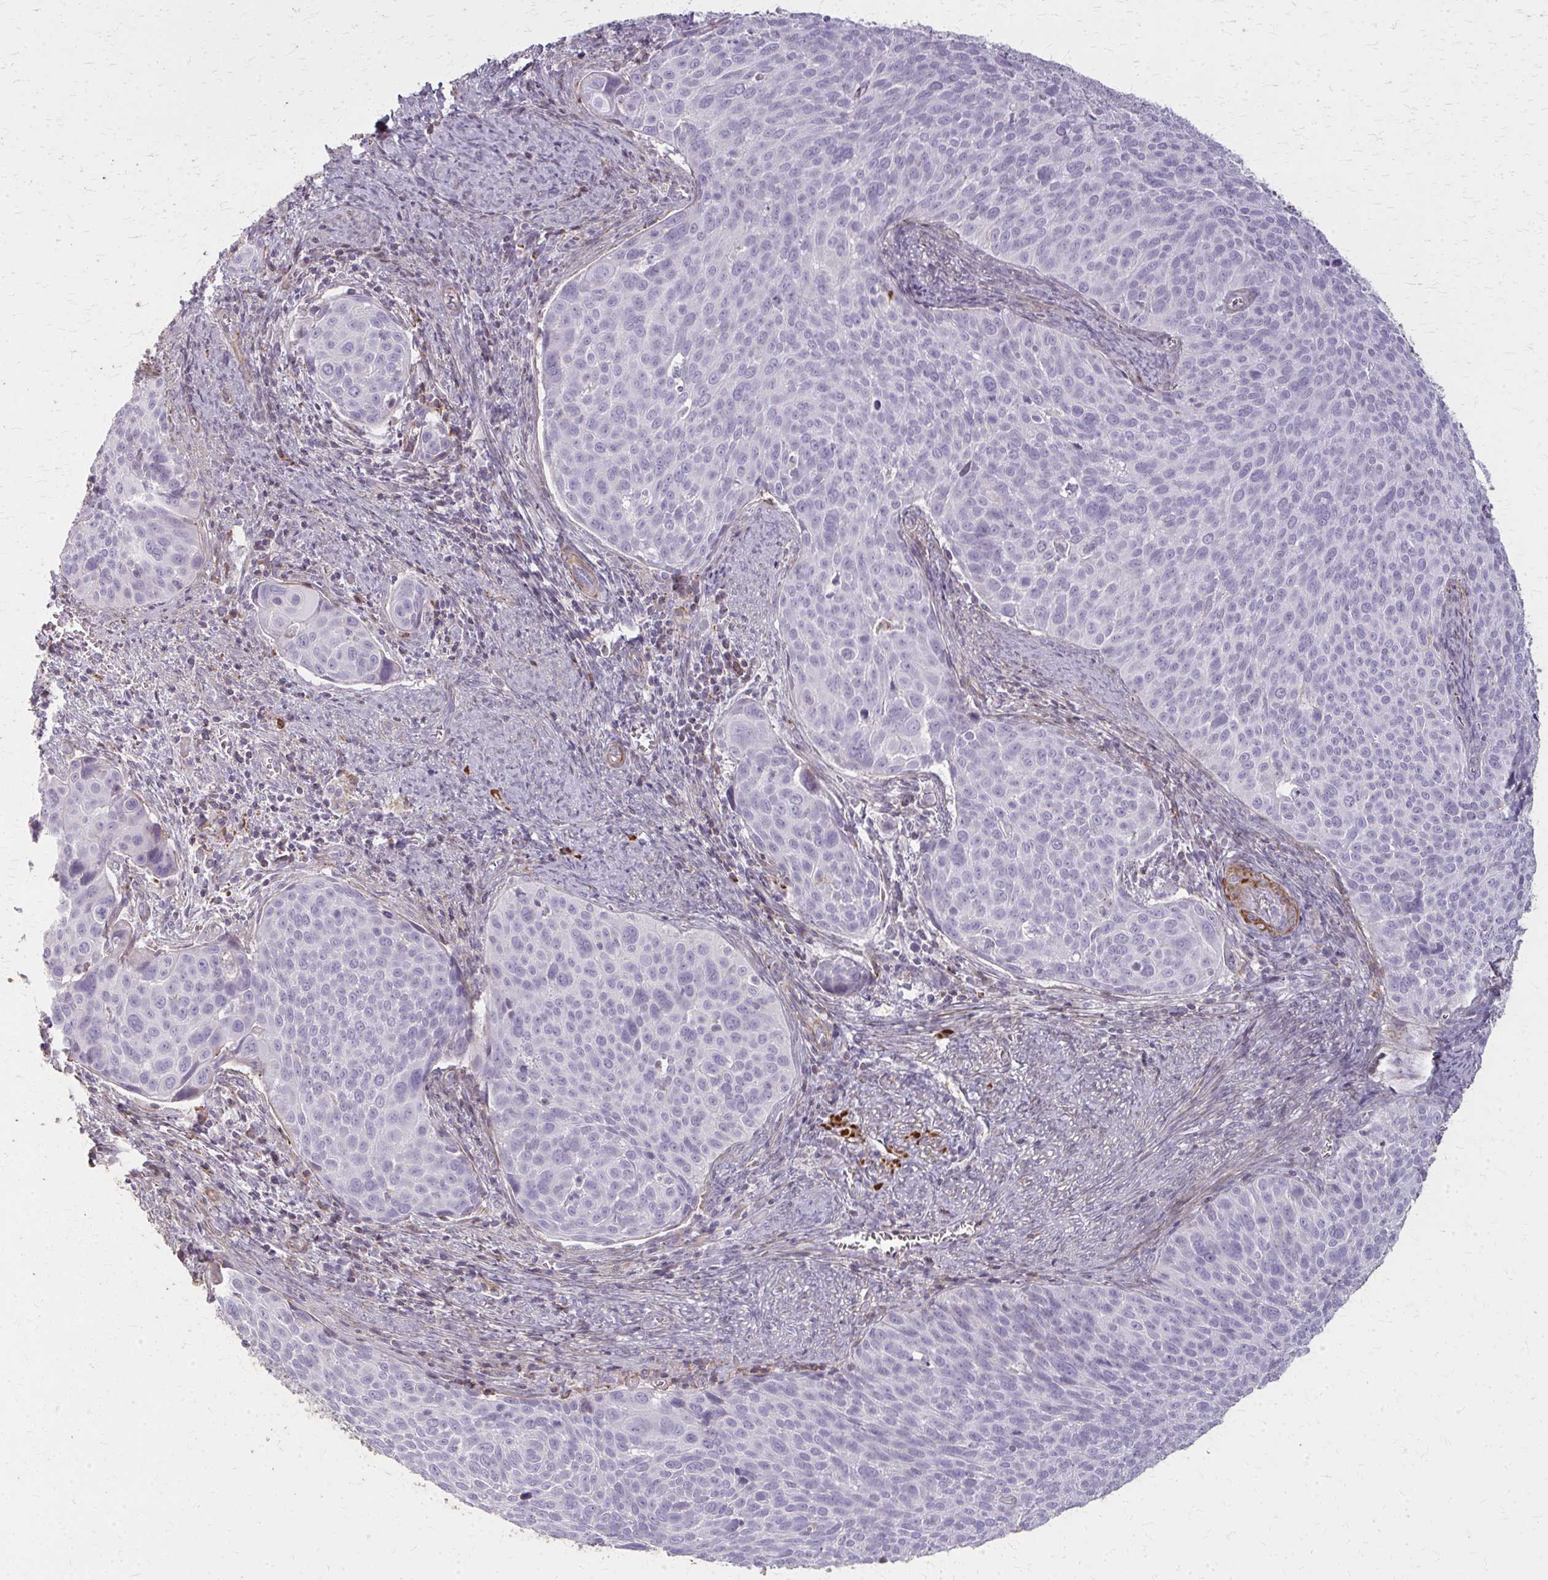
{"staining": {"intensity": "negative", "quantity": "none", "location": "none"}, "tissue": "cervical cancer", "cell_type": "Tumor cells", "image_type": "cancer", "snomed": [{"axis": "morphology", "description": "Squamous cell carcinoma, NOS"}, {"axis": "topography", "description": "Cervix"}], "caption": "Immunohistochemical staining of squamous cell carcinoma (cervical) shows no significant expression in tumor cells.", "gene": "TENM4", "patient": {"sex": "female", "age": 39}}